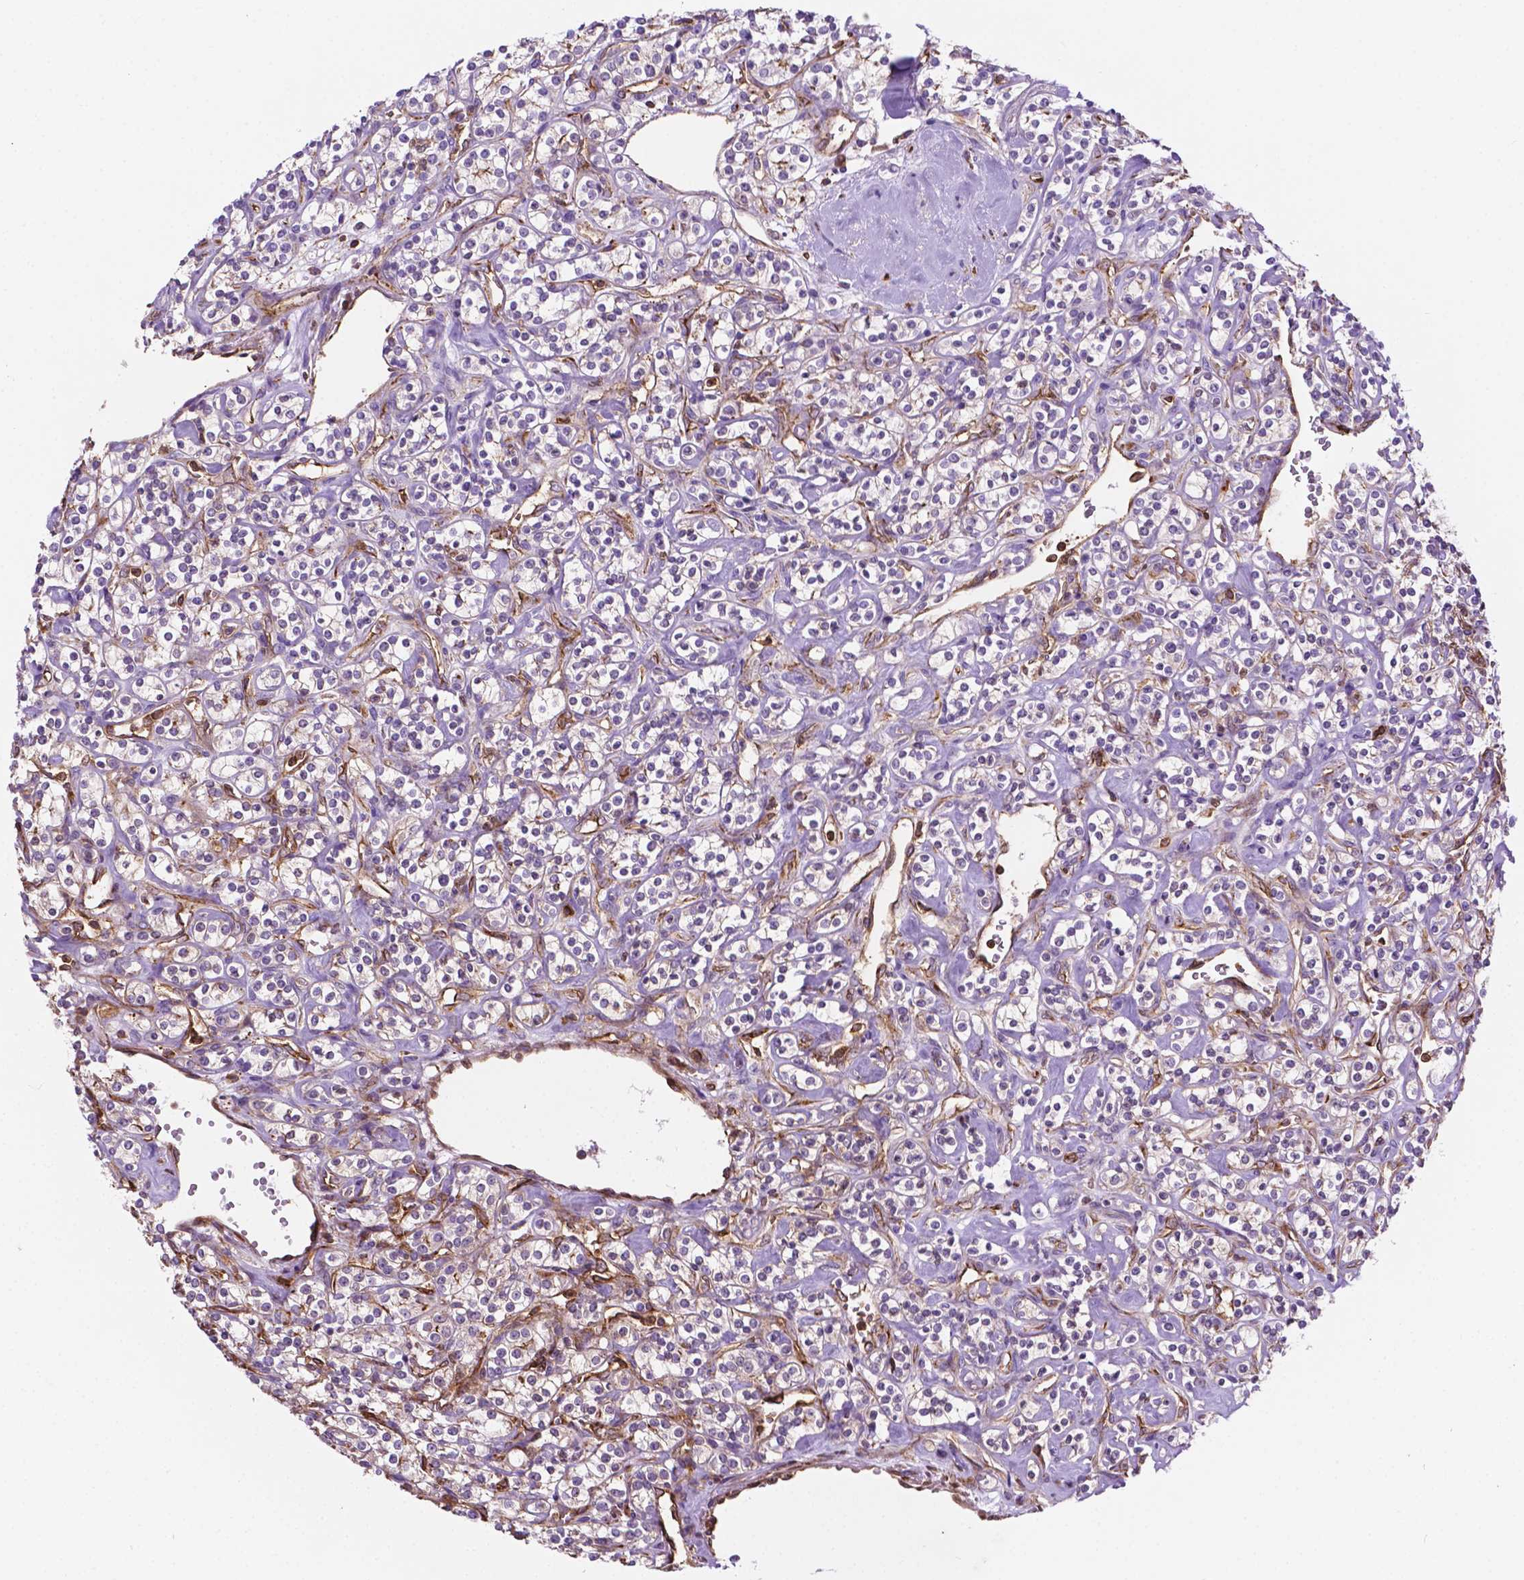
{"staining": {"intensity": "negative", "quantity": "none", "location": "none"}, "tissue": "renal cancer", "cell_type": "Tumor cells", "image_type": "cancer", "snomed": [{"axis": "morphology", "description": "Adenocarcinoma, NOS"}, {"axis": "topography", "description": "Kidney"}], "caption": "Protein analysis of renal cancer (adenocarcinoma) exhibits no significant expression in tumor cells.", "gene": "DCN", "patient": {"sex": "male", "age": 77}}